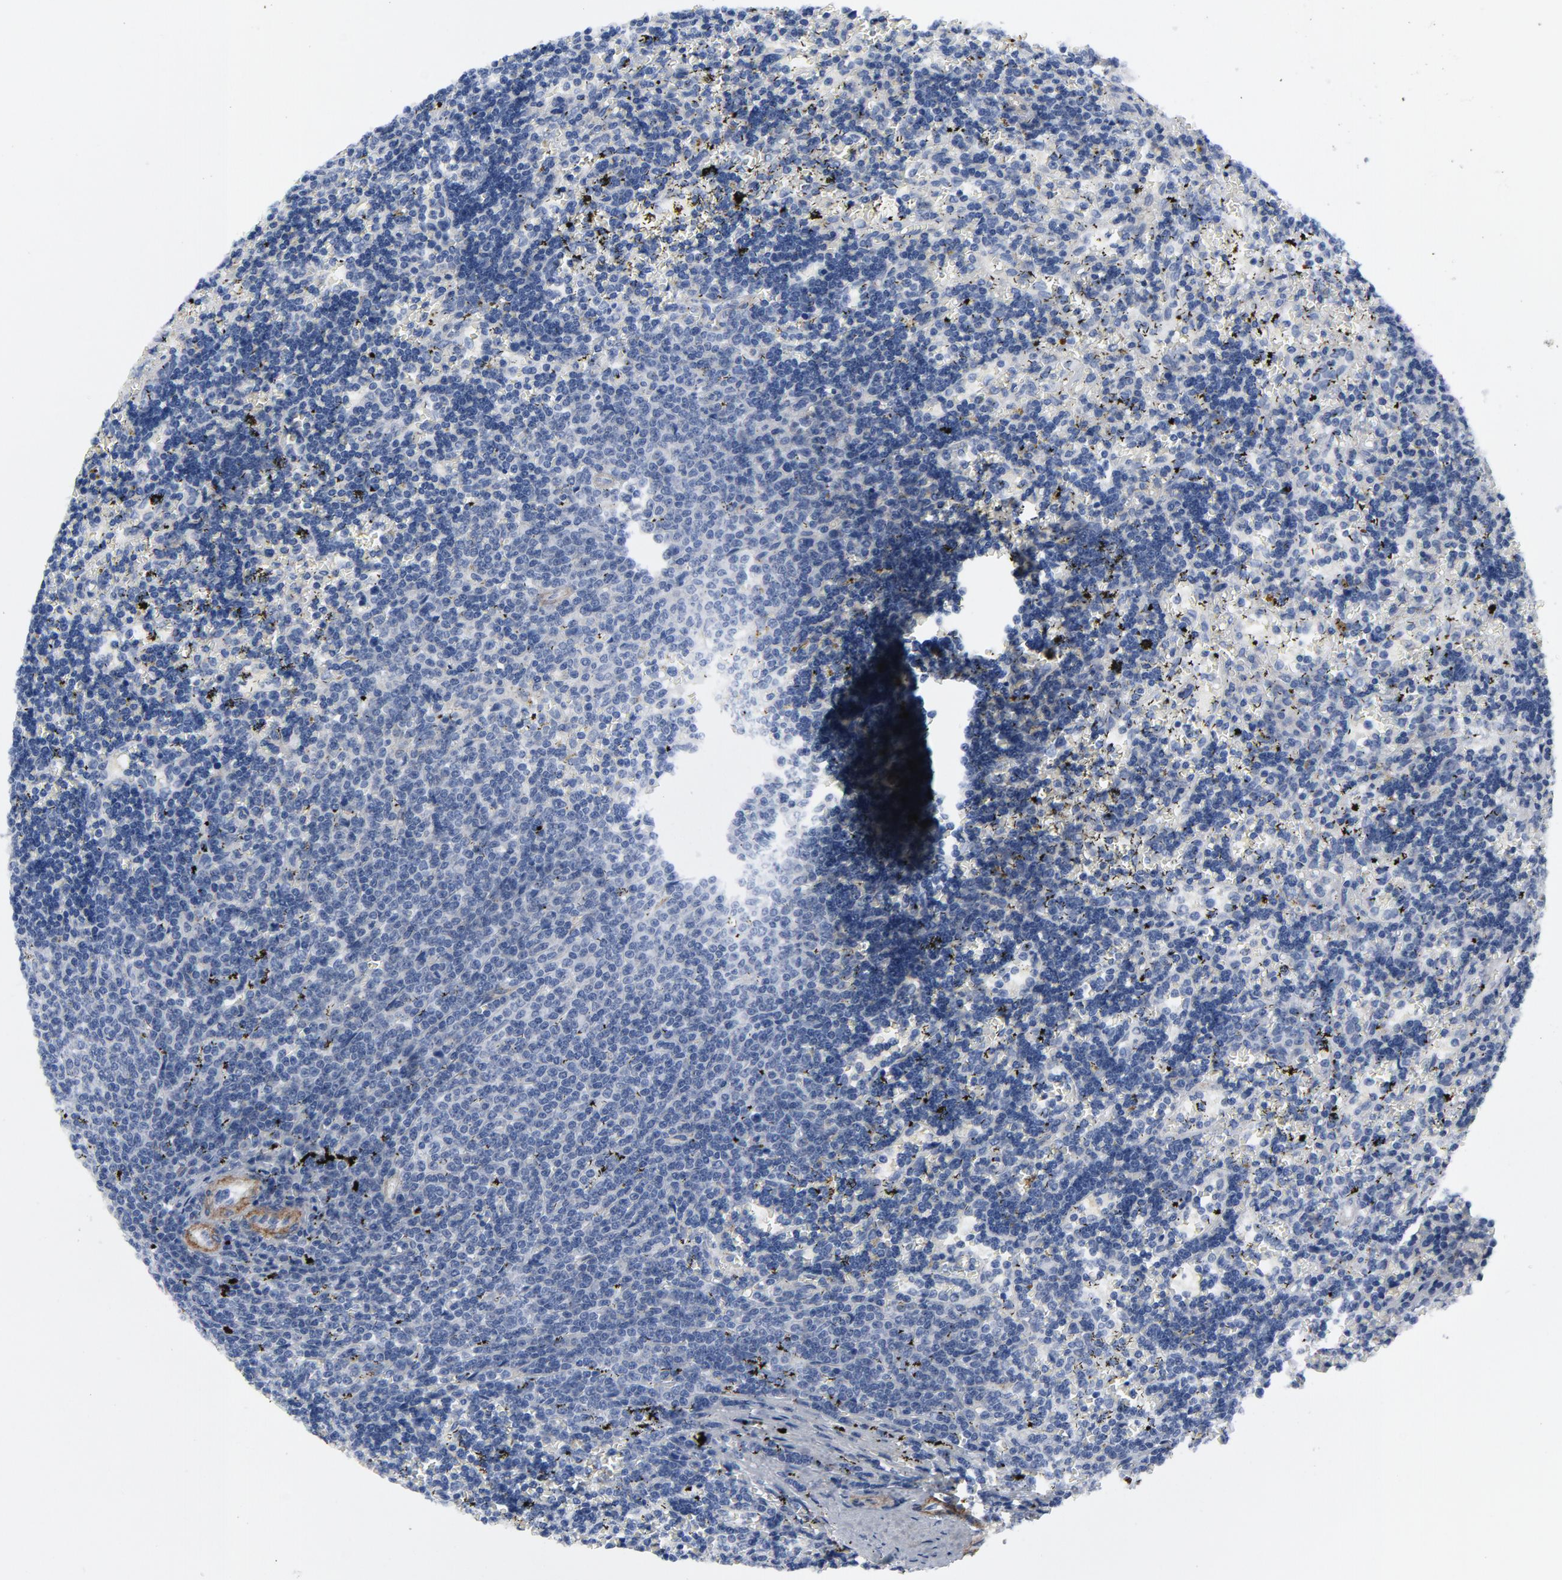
{"staining": {"intensity": "negative", "quantity": "none", "location": "none"}, "tissue": "lymphoma", "cell_type": "Tumor cells", "image_type": "cancer", "snomed": [{"axis": "morphology", "description": "Malignant lymphoma, non-Hodgkin's type, Low grade"}, {"axis": "topography", "description": "Spleen"}], "caption": "Immunohistochemical staining of human malignant lymphoma, non-Hodgkin's type (low-grade) exhibits no significant staining in tumor cells.", "gene": "LAMC1", "patient": {"sex": "male", "age": 60}}